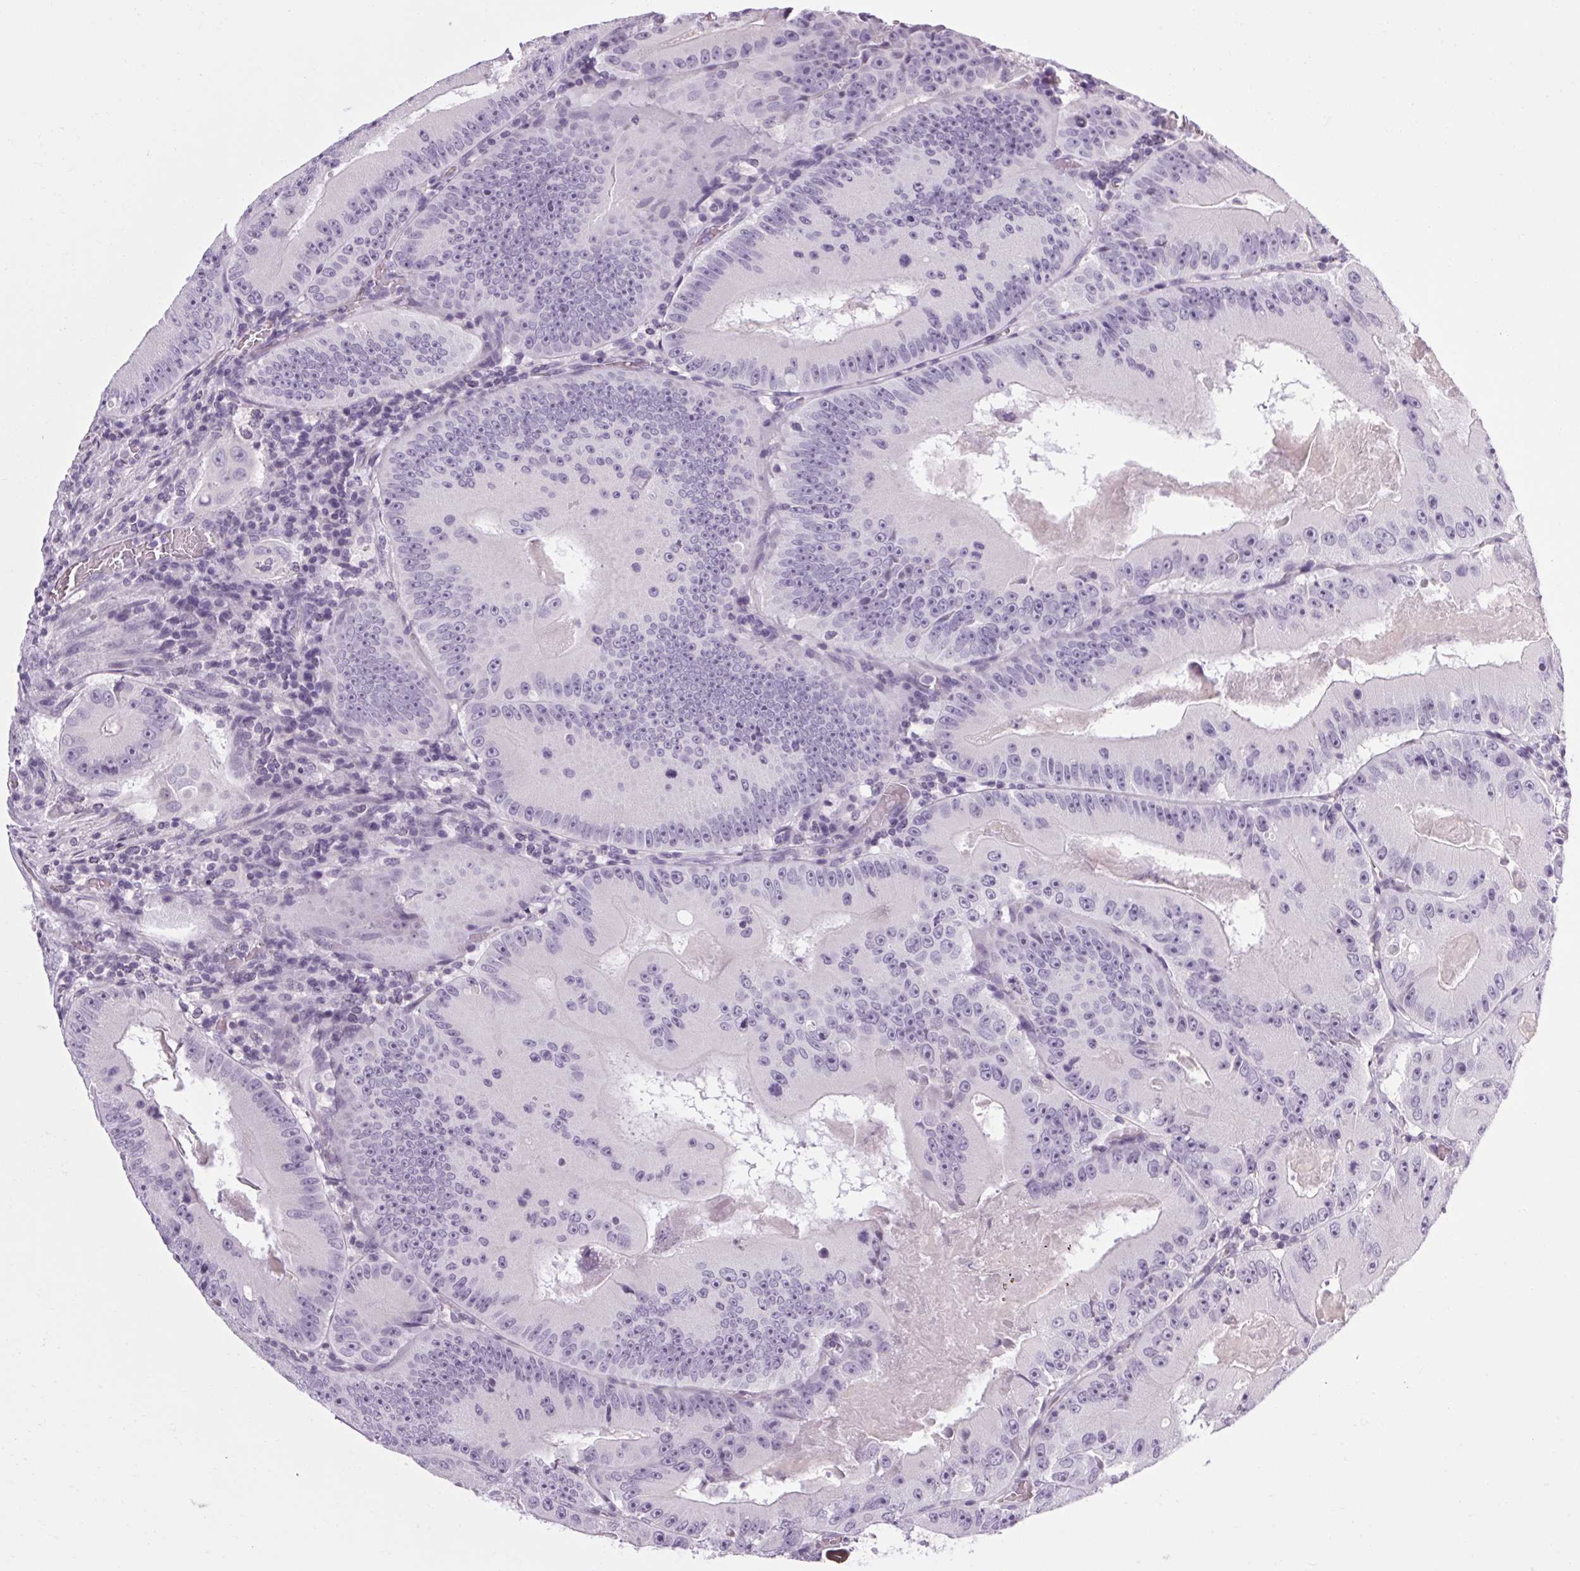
{"staining": {"intensity": "negative", "quantity": "none", "location": "none"}, "tissue": "colorectal cancer", "cell_type": "Tumor cells", "image_type": "cancer", "snomed": [{"axis": "morphology", "description": "Adenocarcinoma, NOS"}, {"axis": "topography", "description": "Colon"}], "caption": "Tumor cells show no significant staining in colorectal cancer (adenocarcinoma).", "gene": "POMC", "patient": {"sex": "female", "age": 86}}